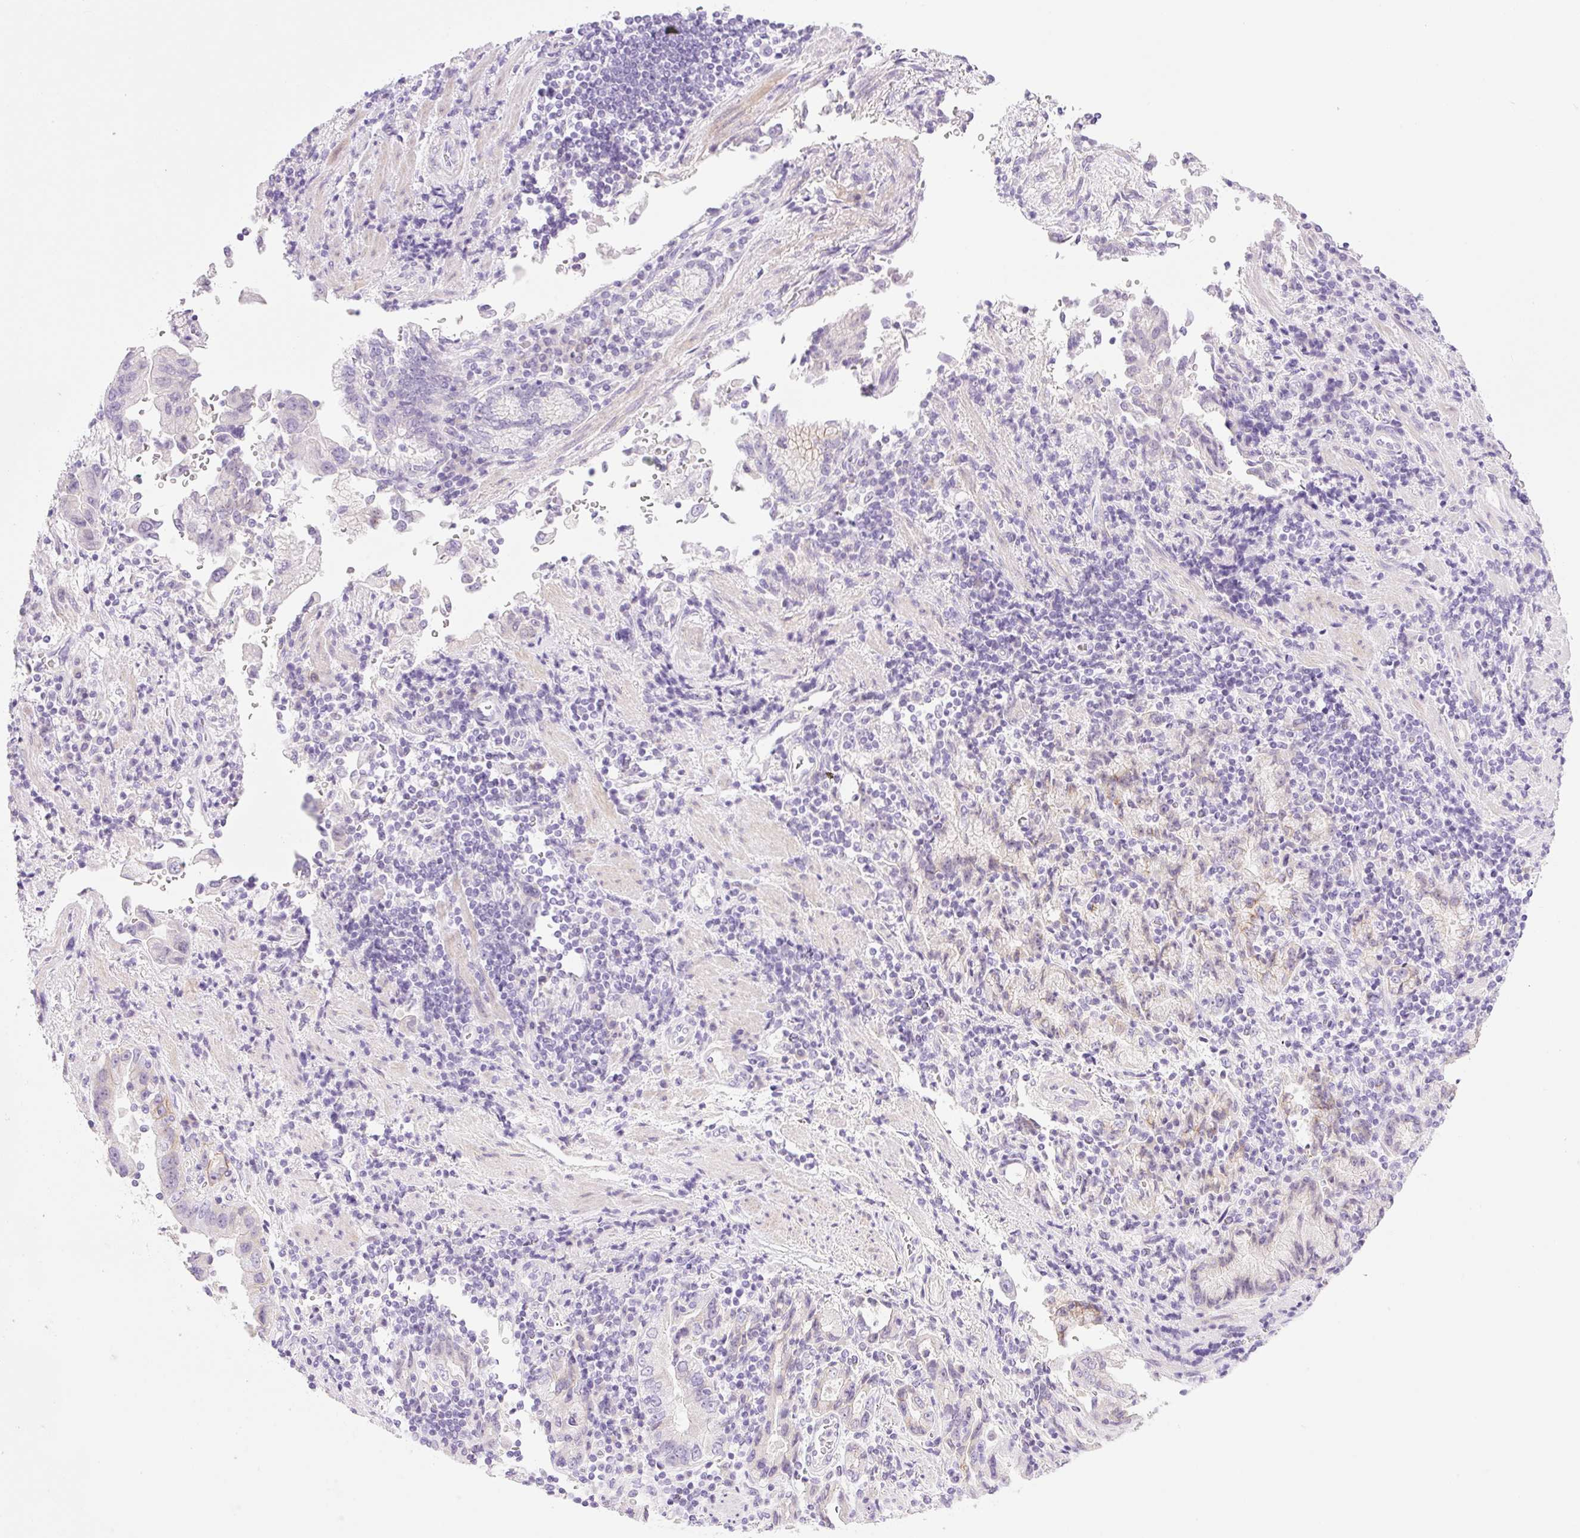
{"staining": {"intensity": "weak", "quantity": "<25%", "location": "cytoplasmic/membranous"}, "tissue": "stomach cancer", "cell_type": "Tumor cells", "image_type": "cancer", "snomed": [{"axis": "morphology", "description": "Adenocarcinoma, NOS"}, {"axis": "topography", "description": "Stomach"}], "caption": "This is an immunohistochemistry (IHC) photomicrograph of human adenocarcinoma (stomach). There is no positivity in tumor cells.", "gene": "PALM3", "patient": {"sex": "male", "age": 62}}